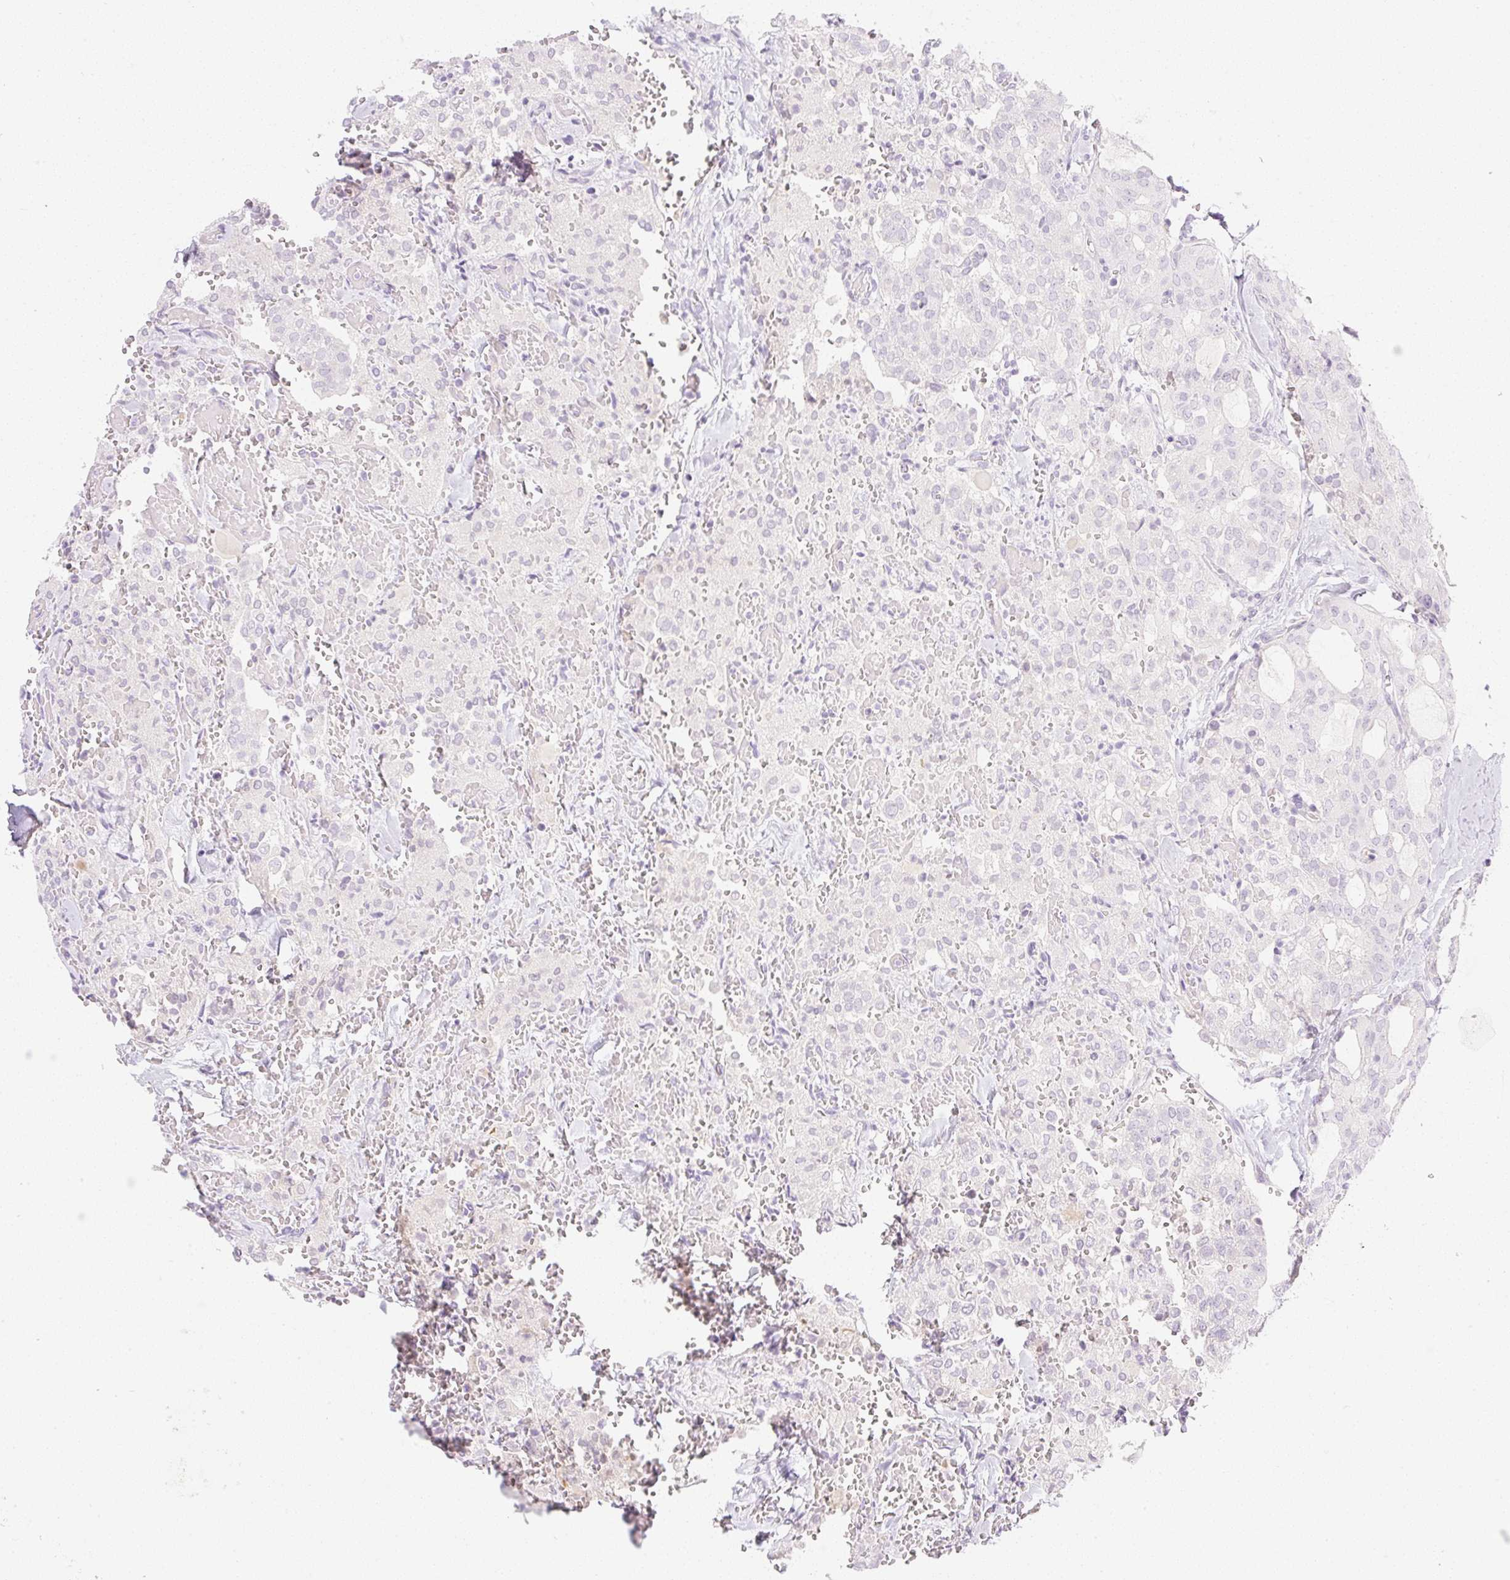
{"staining": {"intensity": "negative", "quantity": "none", "location": "none"}, "tissue": "thyroid cancer", "cell_type": "Tumor cells", "image_type": "cancer", "snomed": [{"axis": "morphology", "description": "Follicular adenoma carcinoma, NOS"}, {"axis": "topography", "description": "Thyroid gland"}], "caption": "Tumor cells are negative for brown protein staining in thyroid cancer.", "gene": "MIA2", "patient": {"sex": "male", "age": 75}}